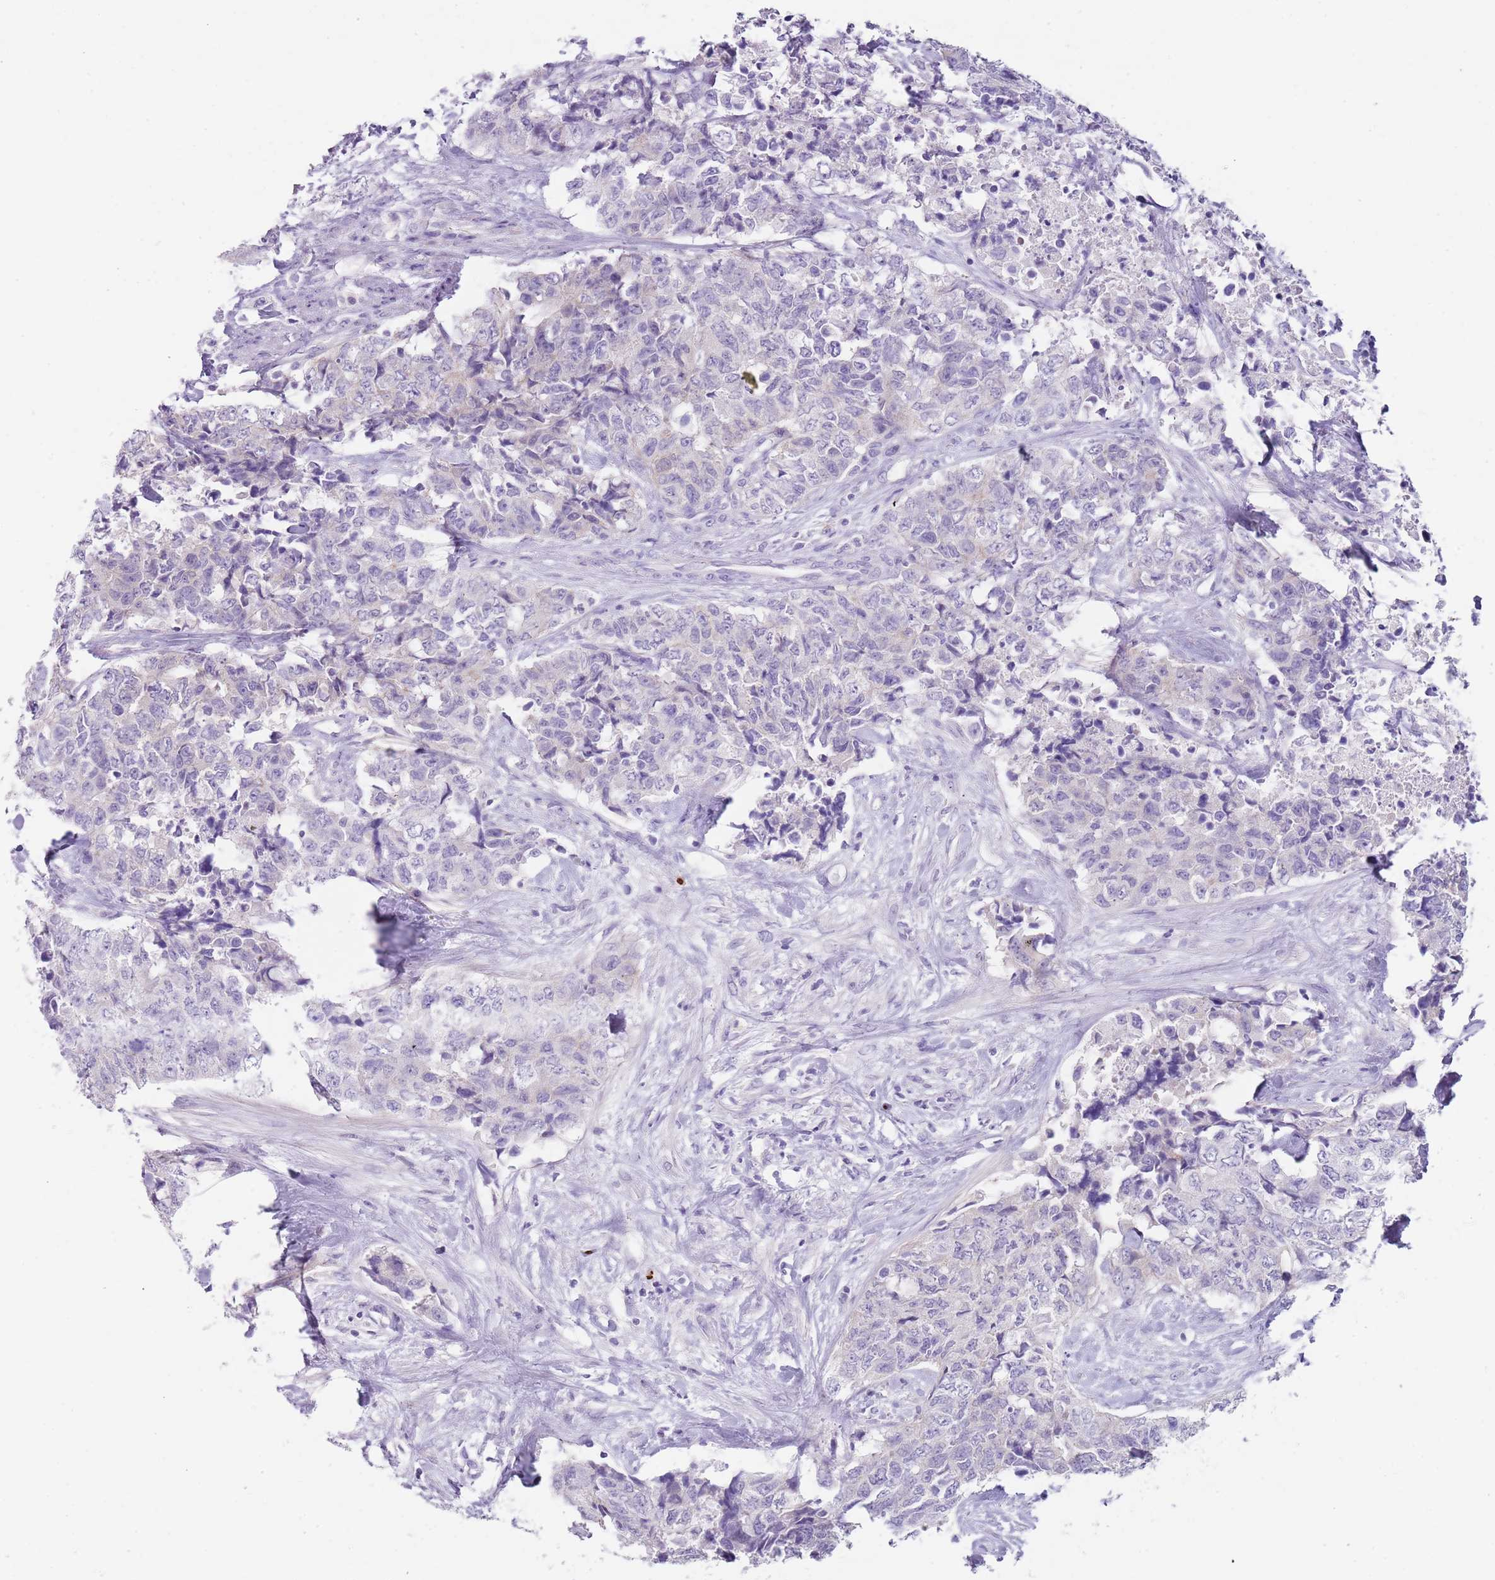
{"staining": {"intensity": "negative", "quantity": "none", "location": "none"}, "tissue": "urothelial cancer", "cell_type": "Tumor cells", "image_type": "cancer", "snomed": [{"axis": "morphology", "description": "Urothelial carcinoma, High grade"}, {"axis": "topography", "description": "Urinary bladder"}], "caption": "Tumor cells are negative for brown protein staining in urothelial carcinoma (high-grade).", "gene": "C2CD3", "patient": {"sex": "female", "age": 78}}